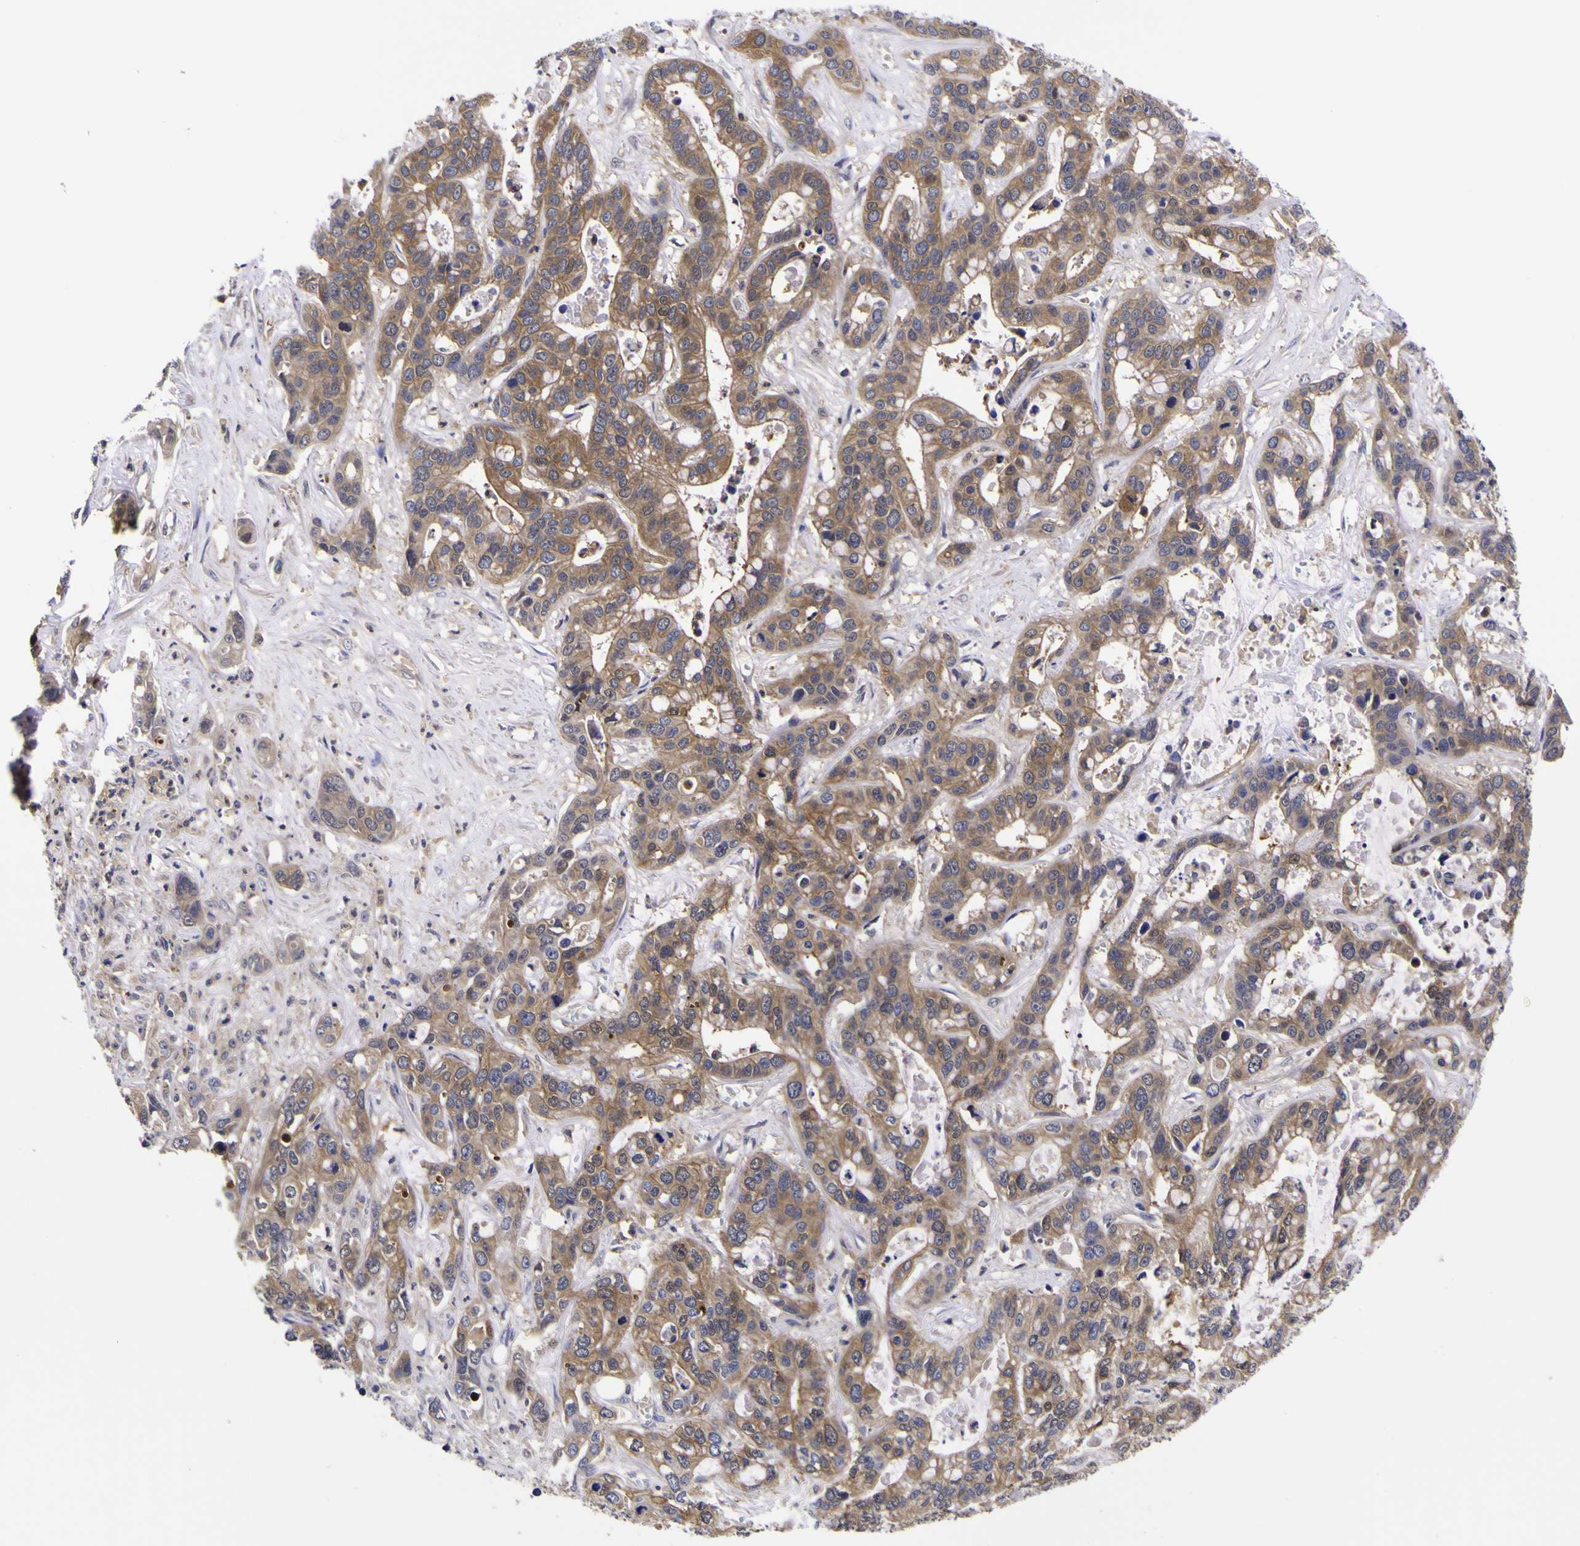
{"staining": {"intensity": "moderate", "quantity": ">75%", "location": "cytoplasmic/membranous"}, "tissue": "liver cancer", "cell_type": "Tumor cells", "image_type": "cancer", "snomed": [{"axis": "morphology", "description": "Cholangiocarcinoma"}, {"axis": "topography", "description": "Liver"}], "caption": "High-power microscopy captured an IHC histopathology image of liver cancer (cholangiocarcinoma), revealing moderate cytoplasmic/membranous positivity in approximately >75% of tumor cells. (IHC, brightfield microscopy, high magnification).", "gene": "MAPK14", "patient": {"sex": "female", "age": 65}}